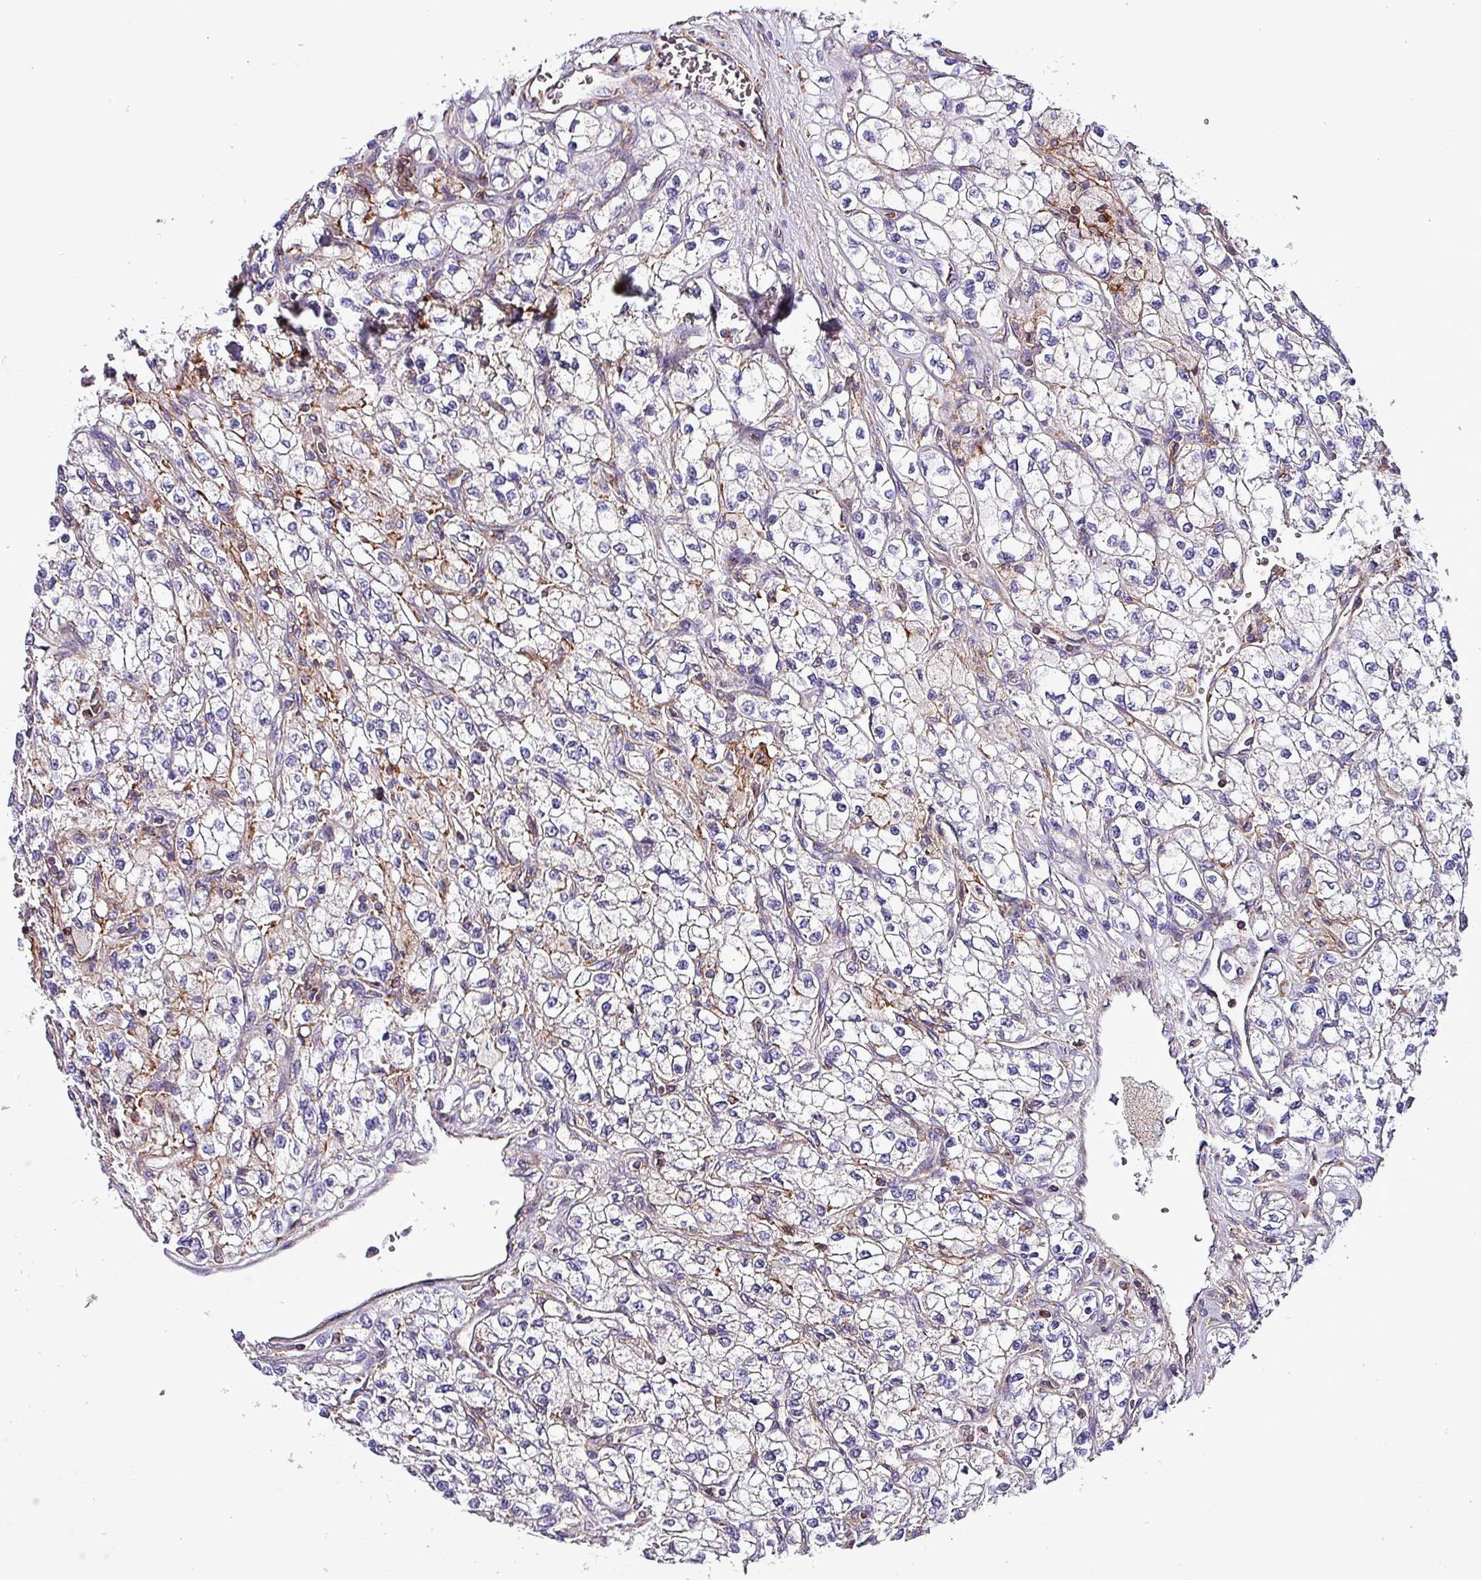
{"staining": {"intensity": "negative", "quantity": "none", "location": "none"}, "tissue": "renal cancer", "cell_type": "Tumor cells", "image_type": "cancer", "snomed": [{"axis": "morphology", "description": "Adenocarcinoma, NOS"}, {"axis": "topography", "description": "Kidney"}], "caption": "Renal cancer was stained to show a protein in brown. There is no significant staining in tumor cells. (DAB (3,3'-diaminobenzidine) immunohistochemistry (IHC), high magnification).", "gene": "VAMP4", "patient": {"sex": "male", "age": 80}}